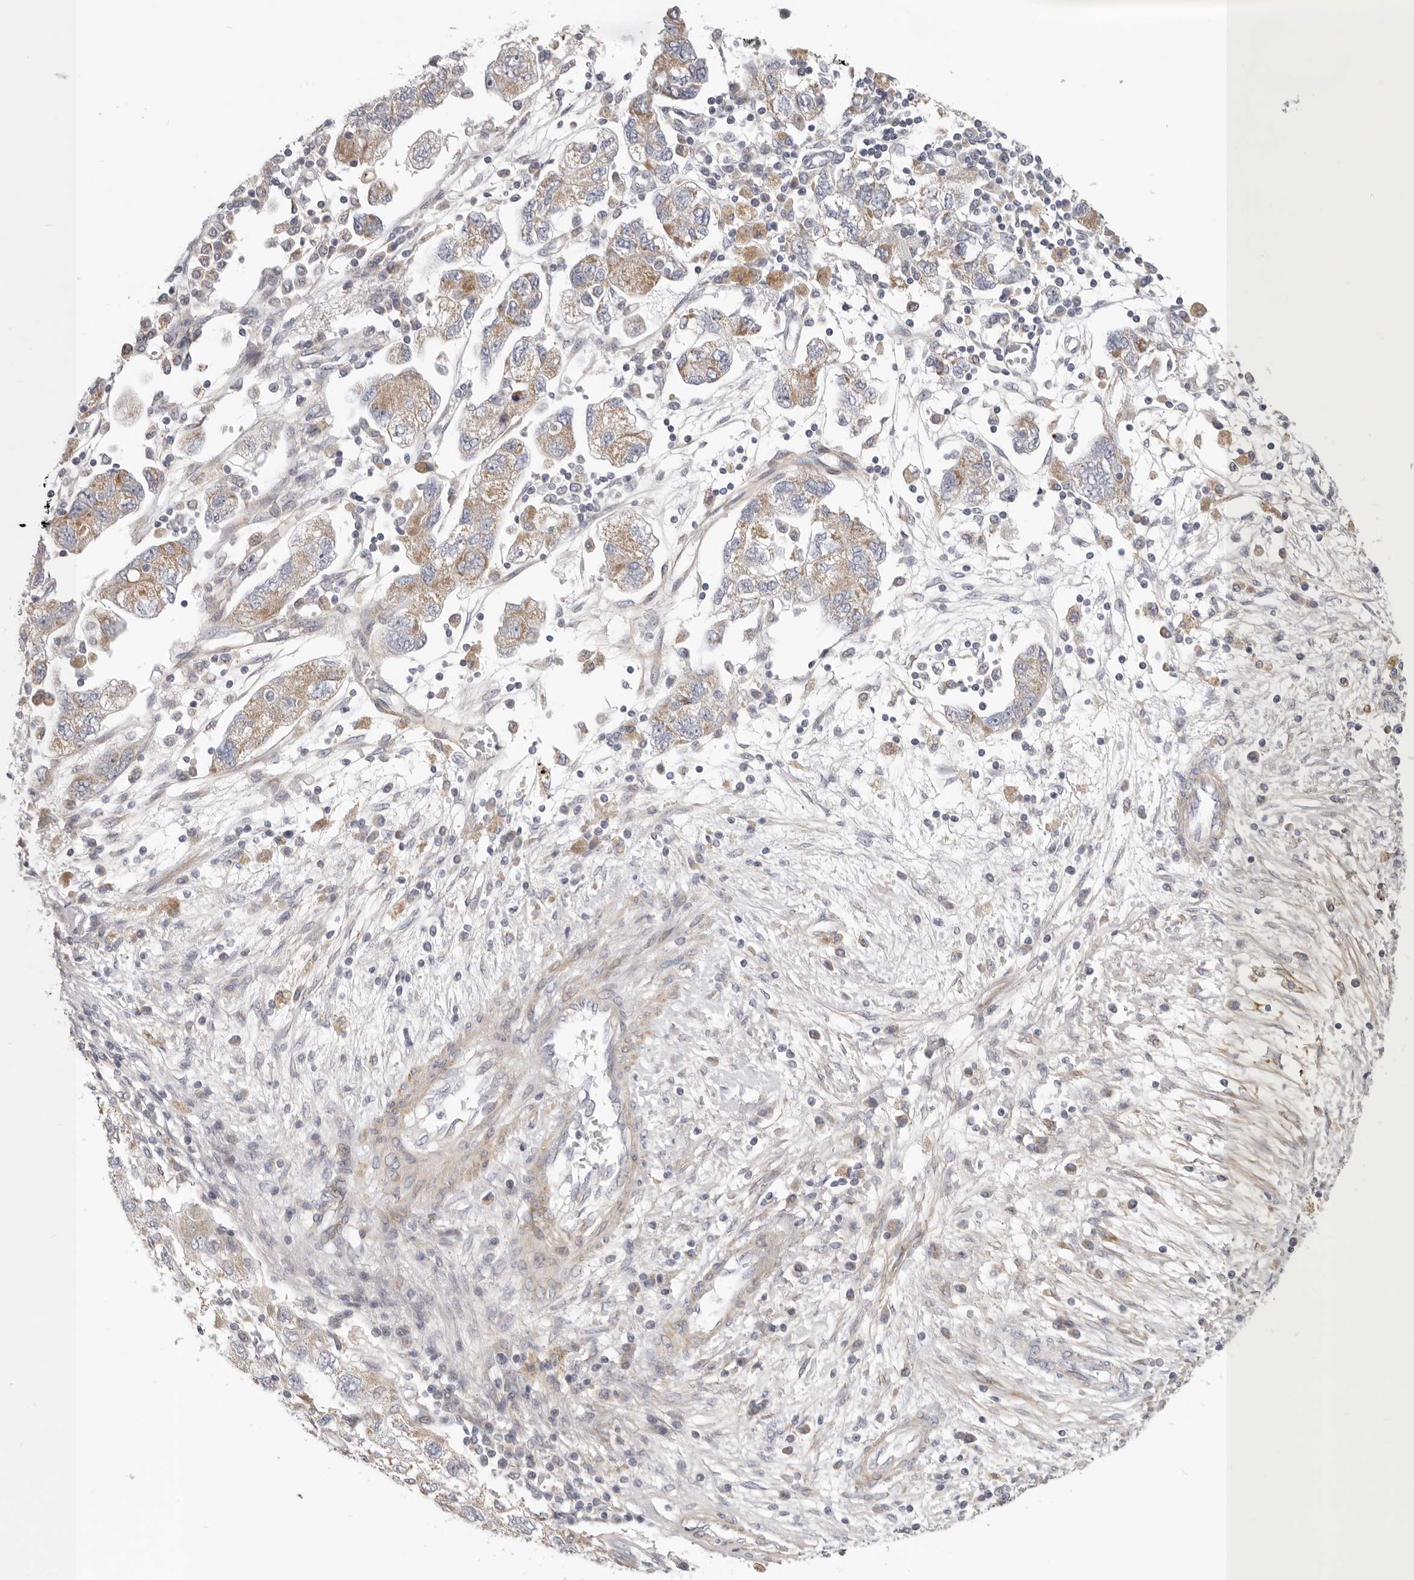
{"staining": {"intensity": "weak", "quantity": "25%-75%", "location": "cytoplasmic/membranous"}, "tissue": "ovarian cancer", "cell_type": "Tumor cells", "image_type": "cancer", "snomed": [{"axis": "morphology", "description": "Carcinoma, NOS"}, {"axis": "morphology", "description": "Cystadenocarcinoma, serous, NOS"}, {"axis": "topography", "description": "Ovary"}], "caption": "Immunohistochemical staining of human ovarian cancer (carcinoma) displays low levels of weak cytoplasmic/membranous staining in about 25%-75% of tumor cells. Nuclei are stained in blue.", "gene": "MRPS10", "patient": {"sex": "female", "age": 69}}